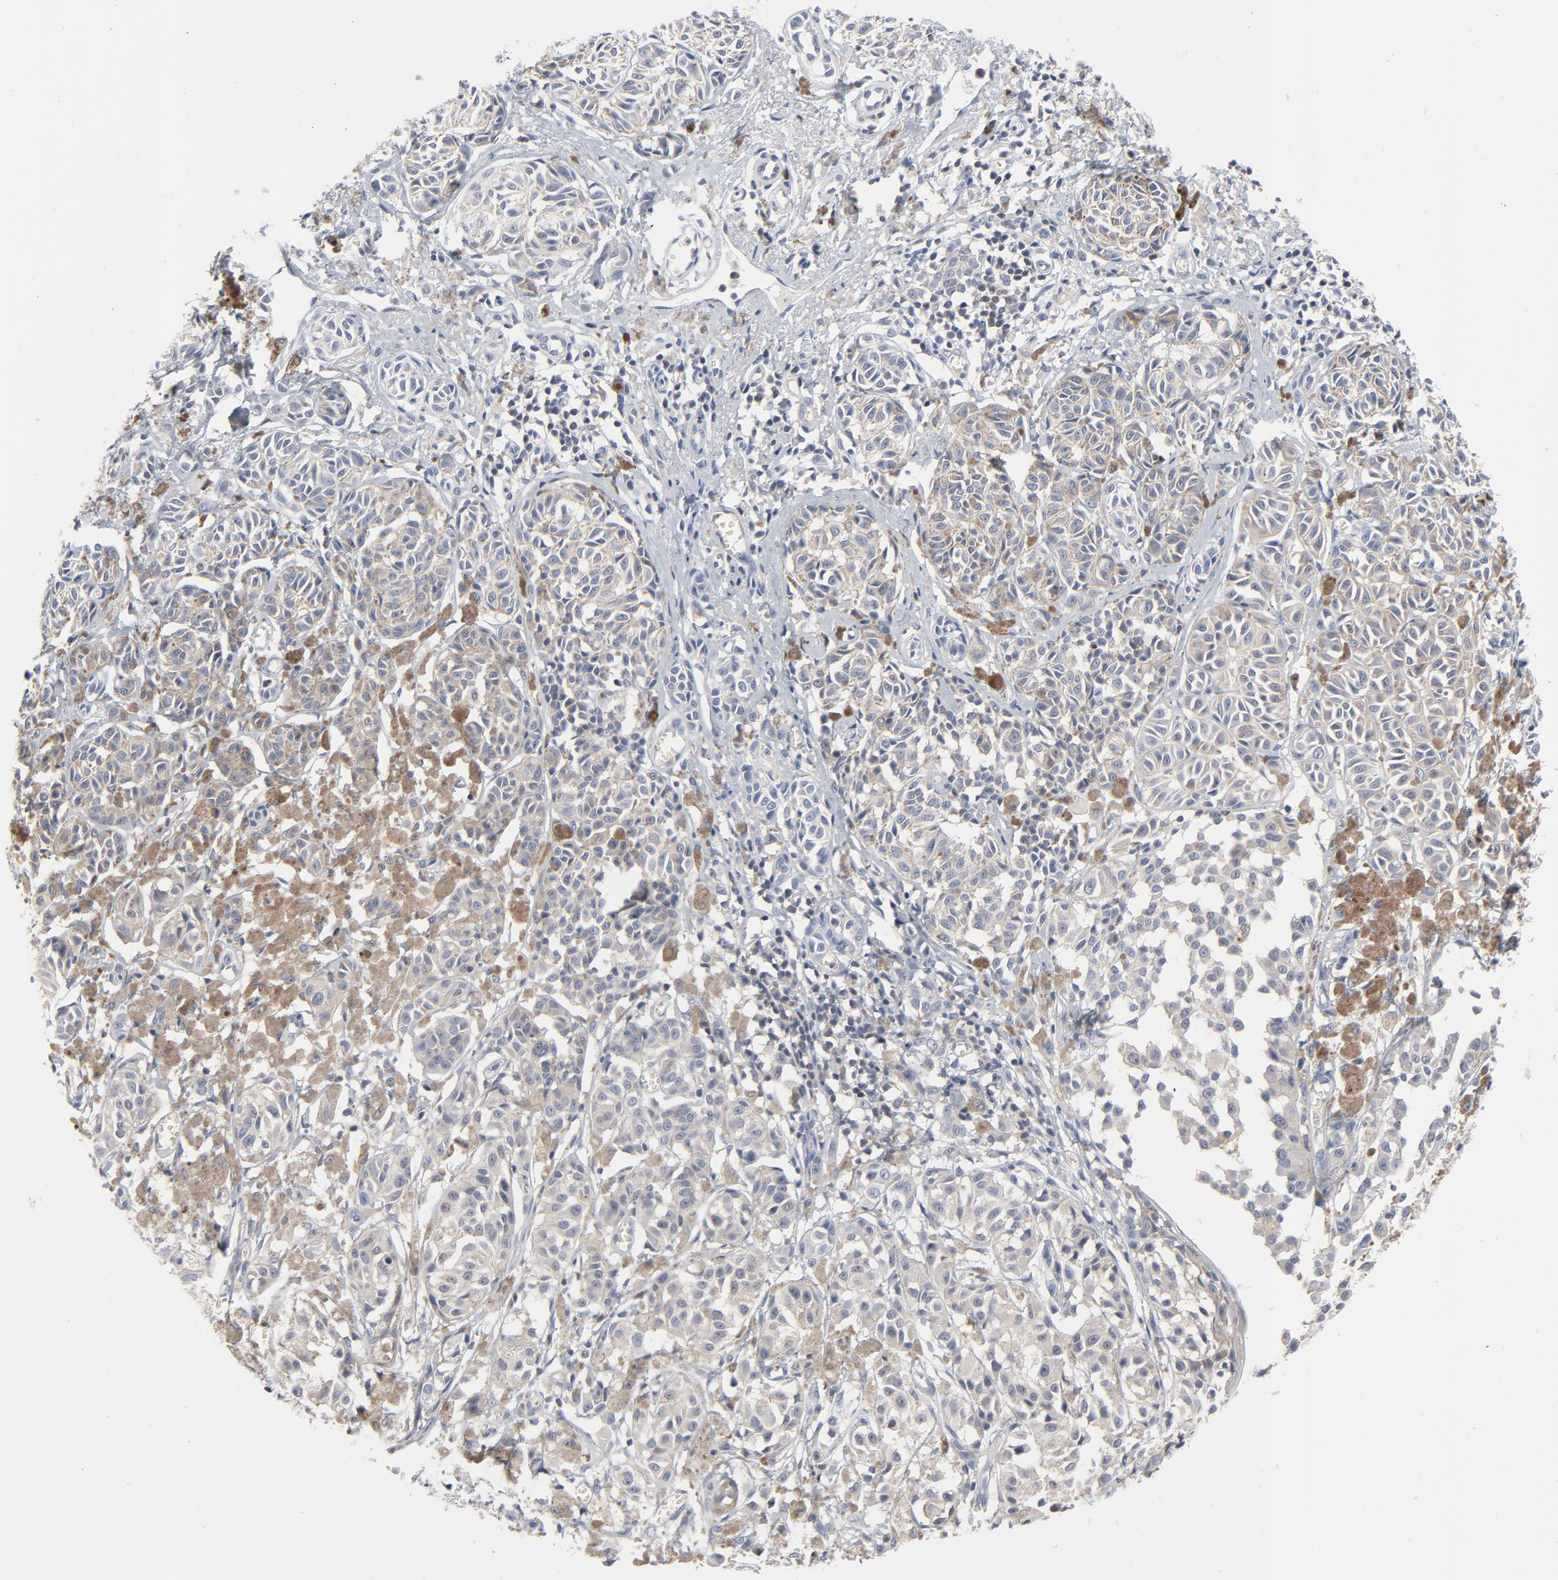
{"staining": {"intensity": "weak", "quantity": ">75%", "location": "cytoplasmic/membranous"}, "tissue": "melanoma", "cell_type": "Tumor cells", "image_type": "cancer", "snomed": [{"axis": "morphology", "description": "Malignant melanoma, NOS"}, {"axis": "topography", "description": "Skin"}], "caption": "Human melanoma stained with a protein marker displays weak staining in tumor cells.", "gene": "CAB39L", "patient": {"sex": "male", "age": 76}}